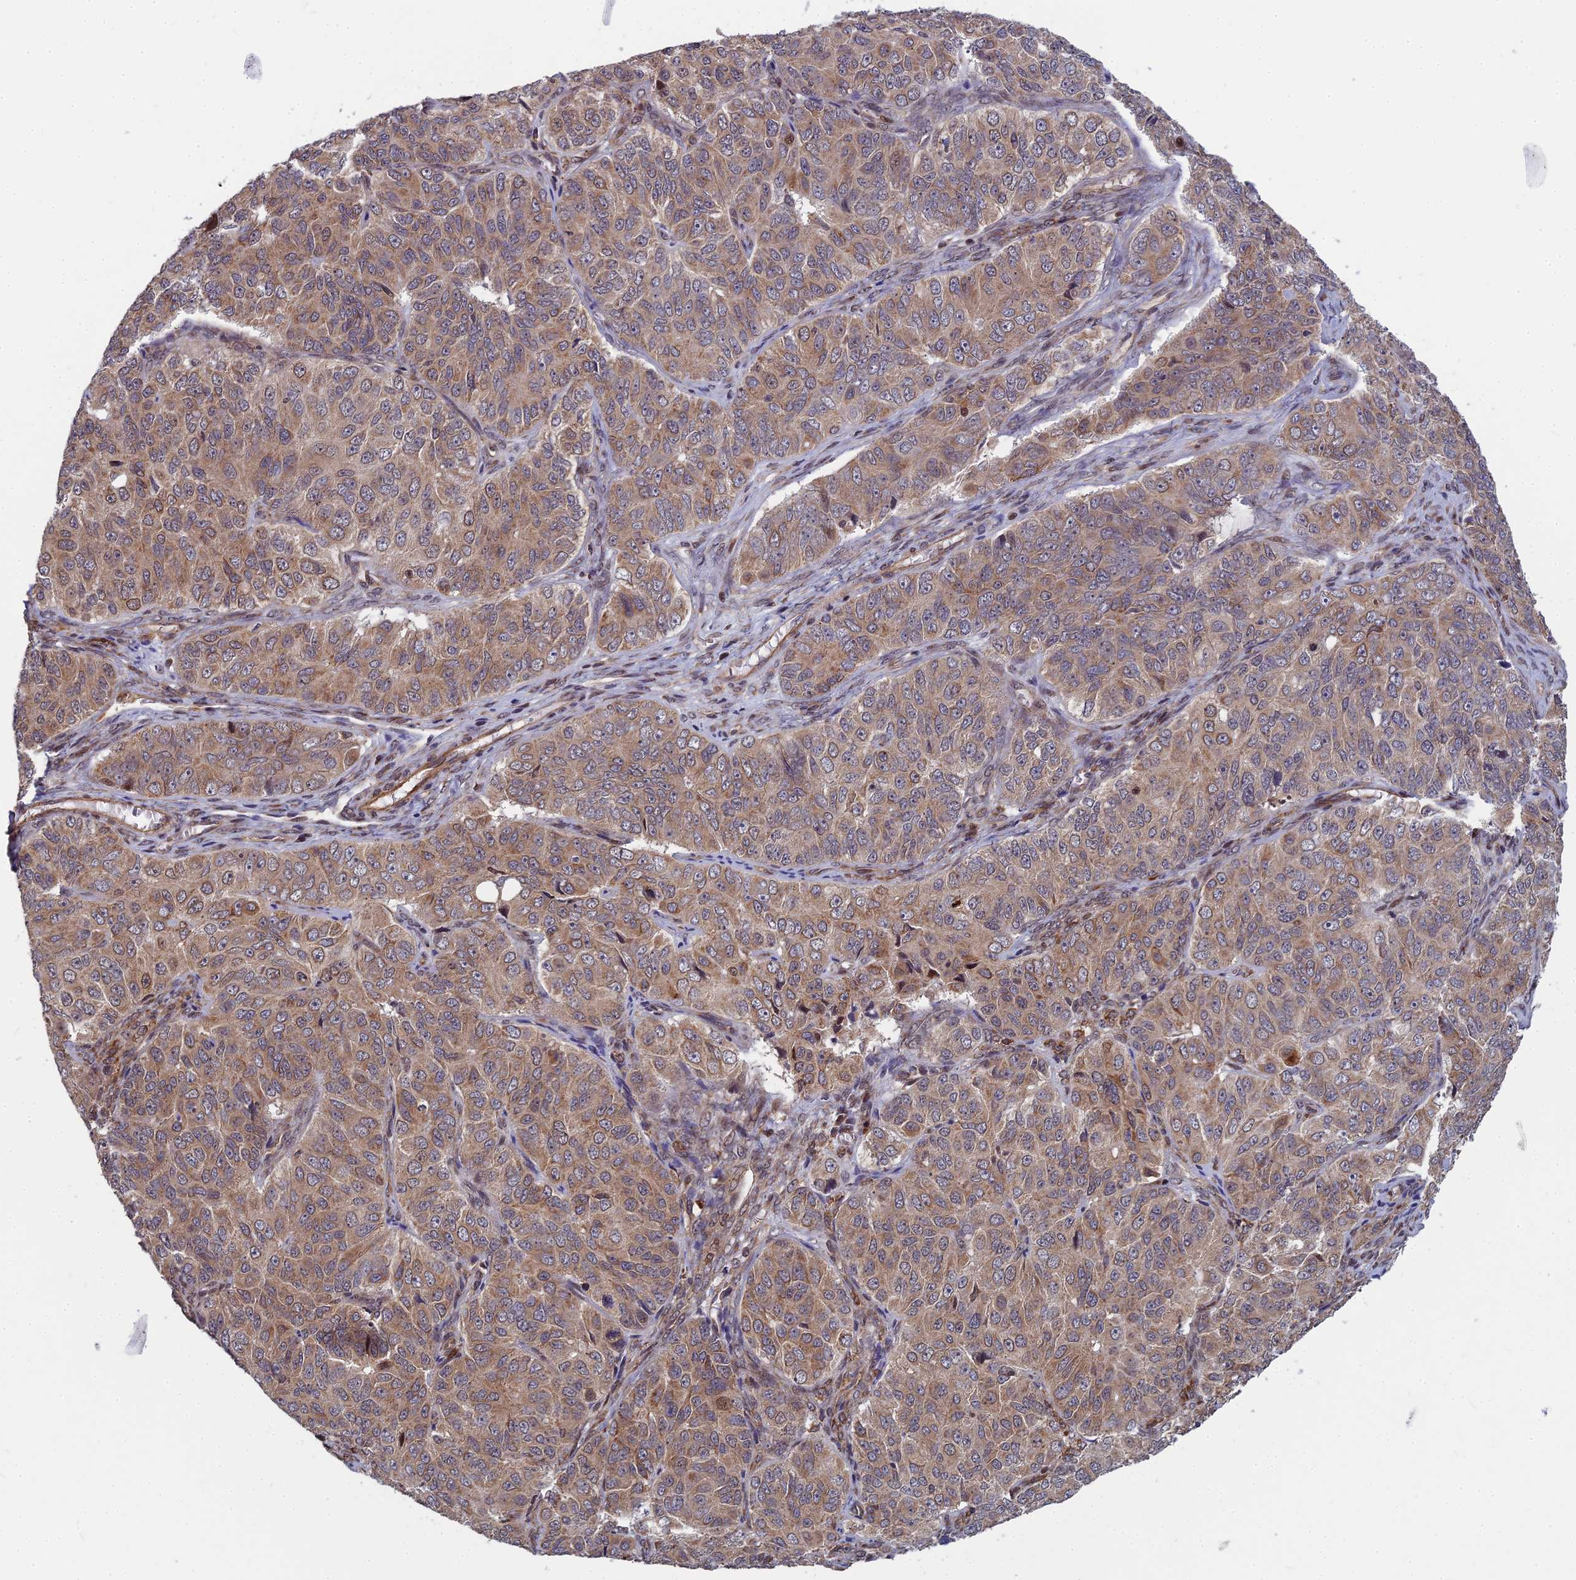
{"staining": {"intensity": "moderate", "quantity": ">75%", "location": "cytoplasmic/membranous"}, "tissue": "ovarian cancer", "cell_type": "Tumor cells", "image_type": "cancer", "snomed": [{"axis": "morphology", "description": "Carcinoma, endometroid"}, {"axis": "topography", "description": "Ovary"}], "caption": "Endometroid carcinoma (ovarian) tissue reveals moderate cytoplasmic/membranous expression in about >75% of tumor cells", "gene": "COMMD2", "patient": {"sex": "female", "age": 51}}